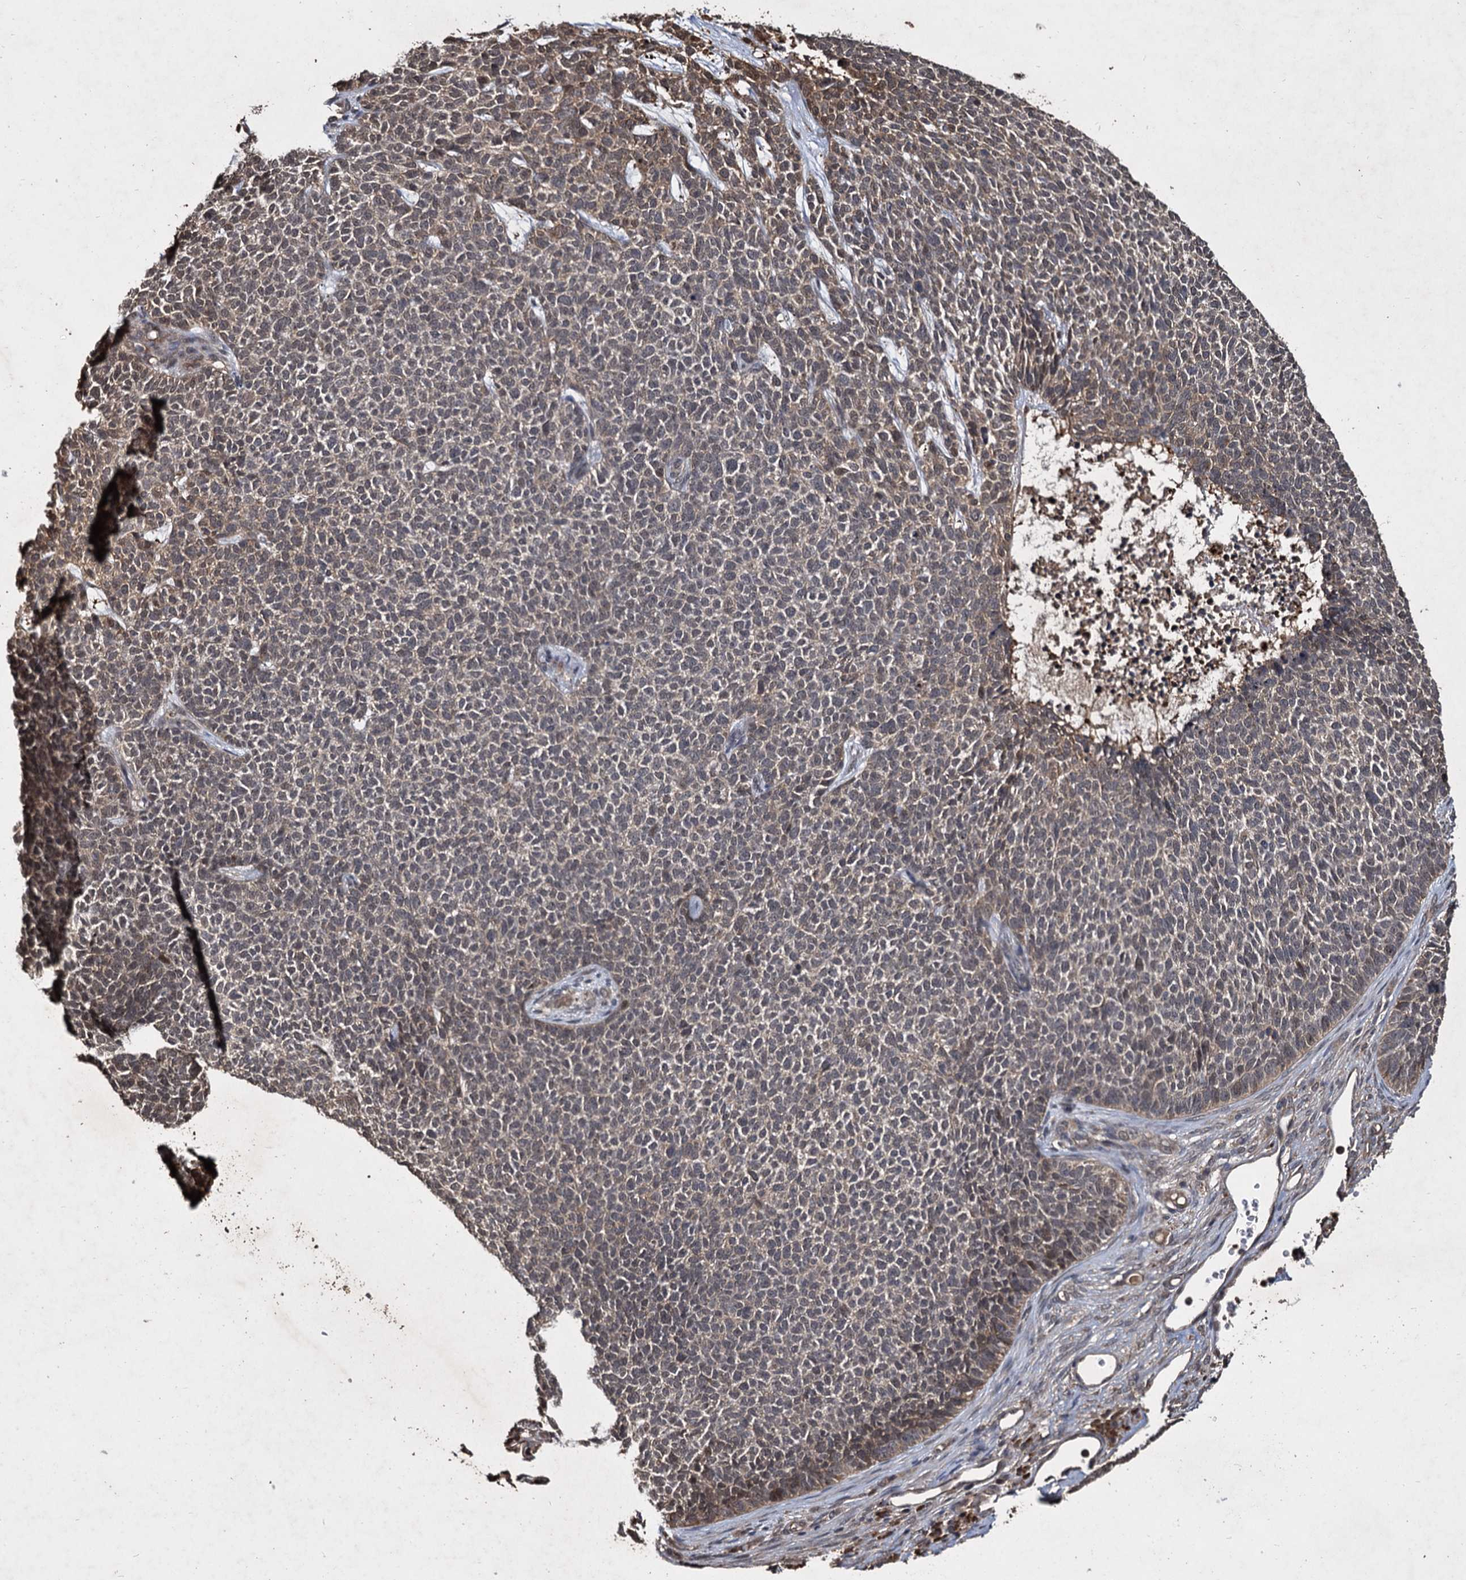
{"staining": {"intensity": "weak", "quantity": "25%-75%", "location": "cytoplasmic/membranous"}, "tissue": "skin cancer", "cell_type": "Tumor cells", "image_type": "cancer", "snomed": [{"axis": "morphology", "description": "Basal cell carcinoma"}, {"axis": "topography", "description": "Skin"}], "caption": "The image exhibits staining of skin cancer, revealing weak cytoplasmic/membranous protein staining (brown color) within tumor cells.", "gene": "SLC46A3", "patient": {"sex": "female", "age": 84}}